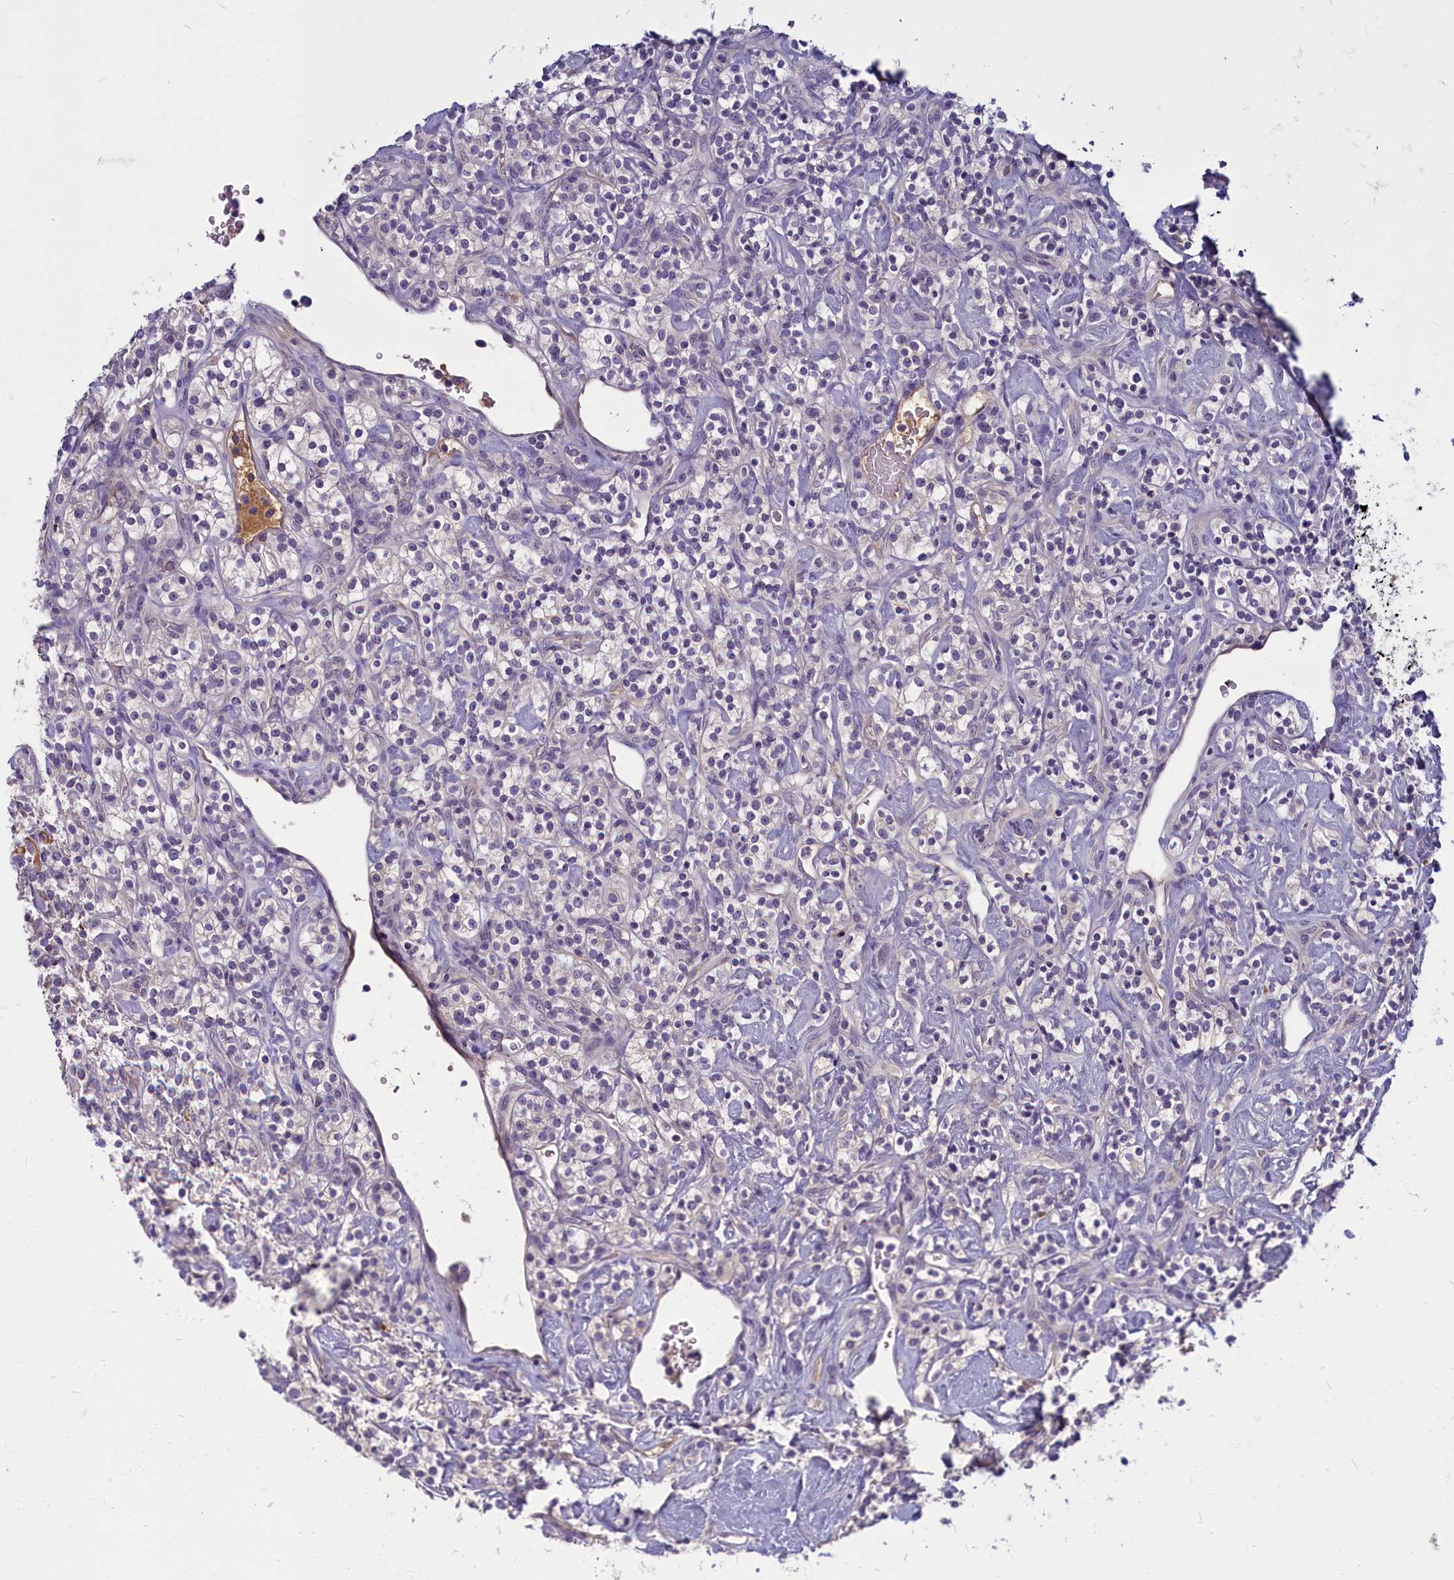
{"staining": {"intensity": "negative", "quantity": "none", "location": "none"}, "tissue": "renal cancer", "cell_type": "Tumor cells", "image_type": "cancer", "snomed": [{"axis": "morphology", "description": "Adenocarcinoma, NOS"}, {"axis": "topography", "description": "Kidney"}], "caption": "This is an immunohistochemistry (IHC) photomicrograph of human adenocarcinoma (renal). There is no expression in tumor cells.", "gene": "SV2C", "patient": {"sex": "male", "age": 77}}